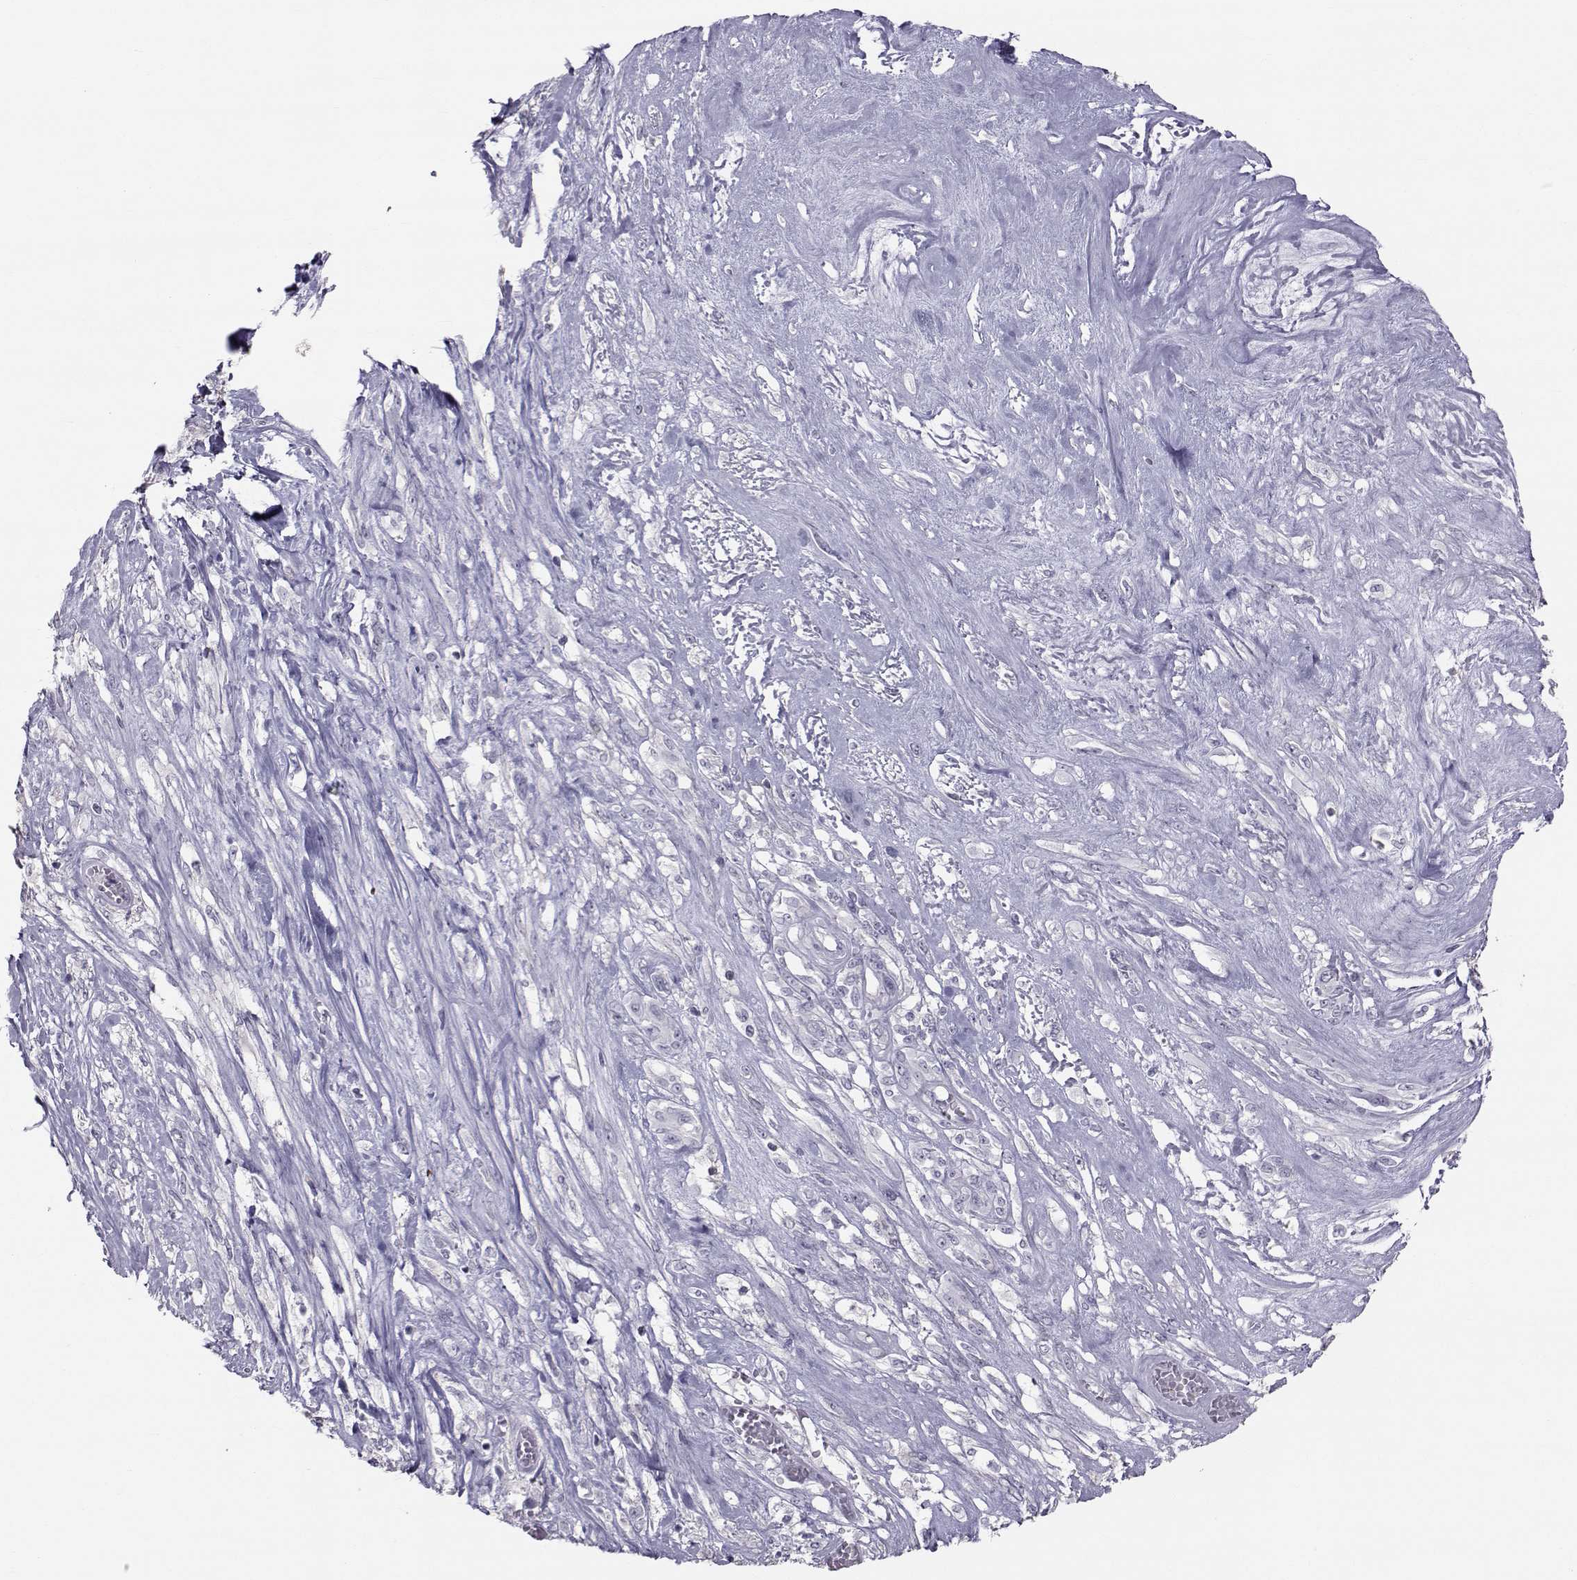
{"staining": {"intensity": "negative", "quantity": "none", "location": "none"}, "tissue": "melanoma", "cell_type": "Tumor cells", "image_type": "cancer", "snomed": [{"axis": "morphology", "description": "Malignant melanoma, NOS"}, {"axis": "topography", "description": "Skin"}], "caption": "A histopathology image of malignant melanoma stained for a protein exhibits no brown staining in tumor cells. Brightfield microscopy of IHC stained with DAB (3,3'-diaminobenzidine) (brown) and hematoxylin (blue), captured at high magnification.", "gene": "GARIN3", "patient": {"sex": "female", "age": 91}}